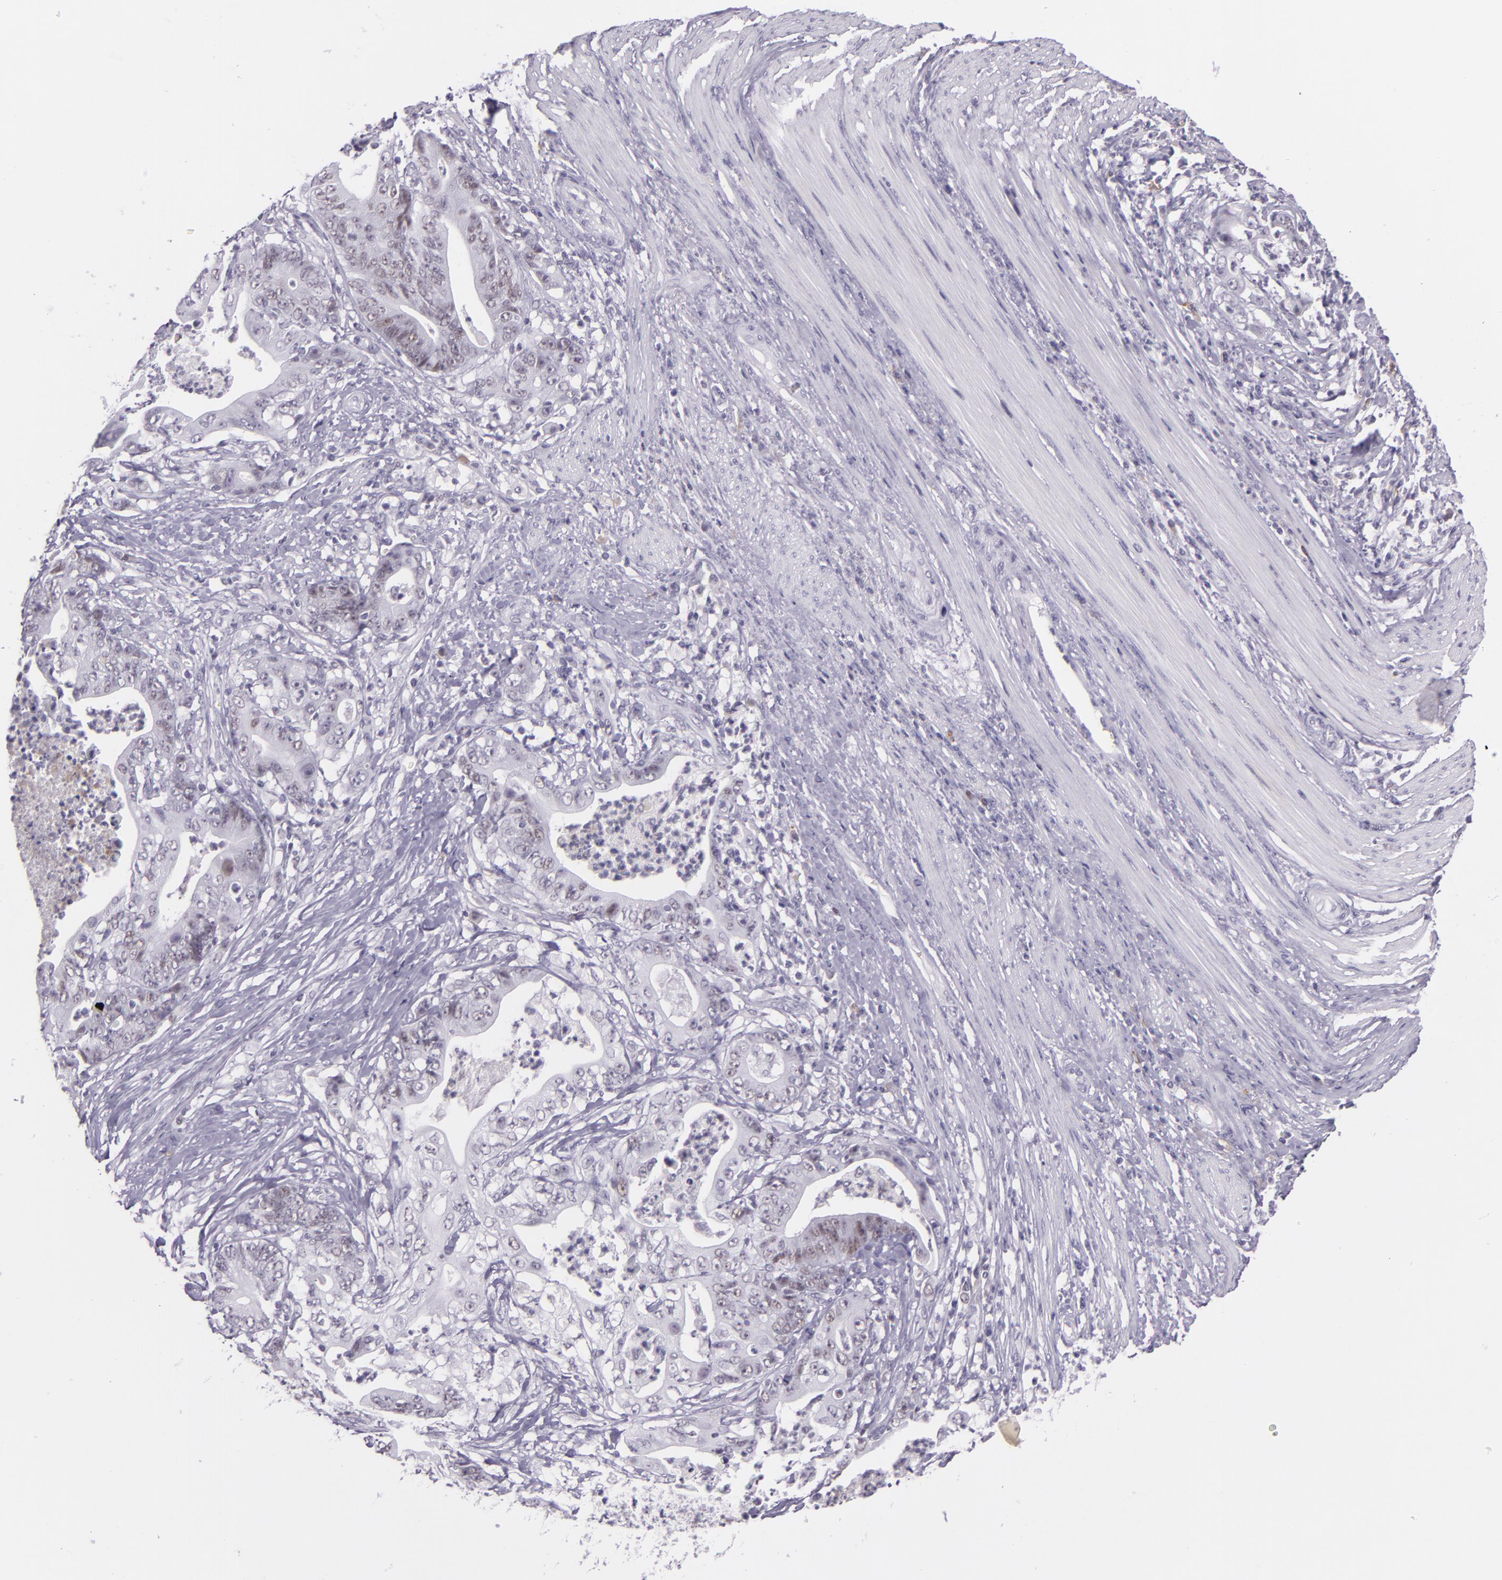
{"staining": {"intensity": "weak", "quantity": "25%-75%", "location": "nuclear"}, "tissue": "stomach cancer", "cell_type": "Tumor cells", "image_type": "cancer", "snomed": [{"axis": "morphology", "description": "Adenocarcinoma, NOS"}, {"axis": "topography", "description": "Stomach, lower"}], "caption": "A brown stain shows weak nuclear expression of a protein in adenocarcinoma (stomach) tumor cells.", "gene": "CHEK2", "patient": {"sex": "female", "age": 86}}